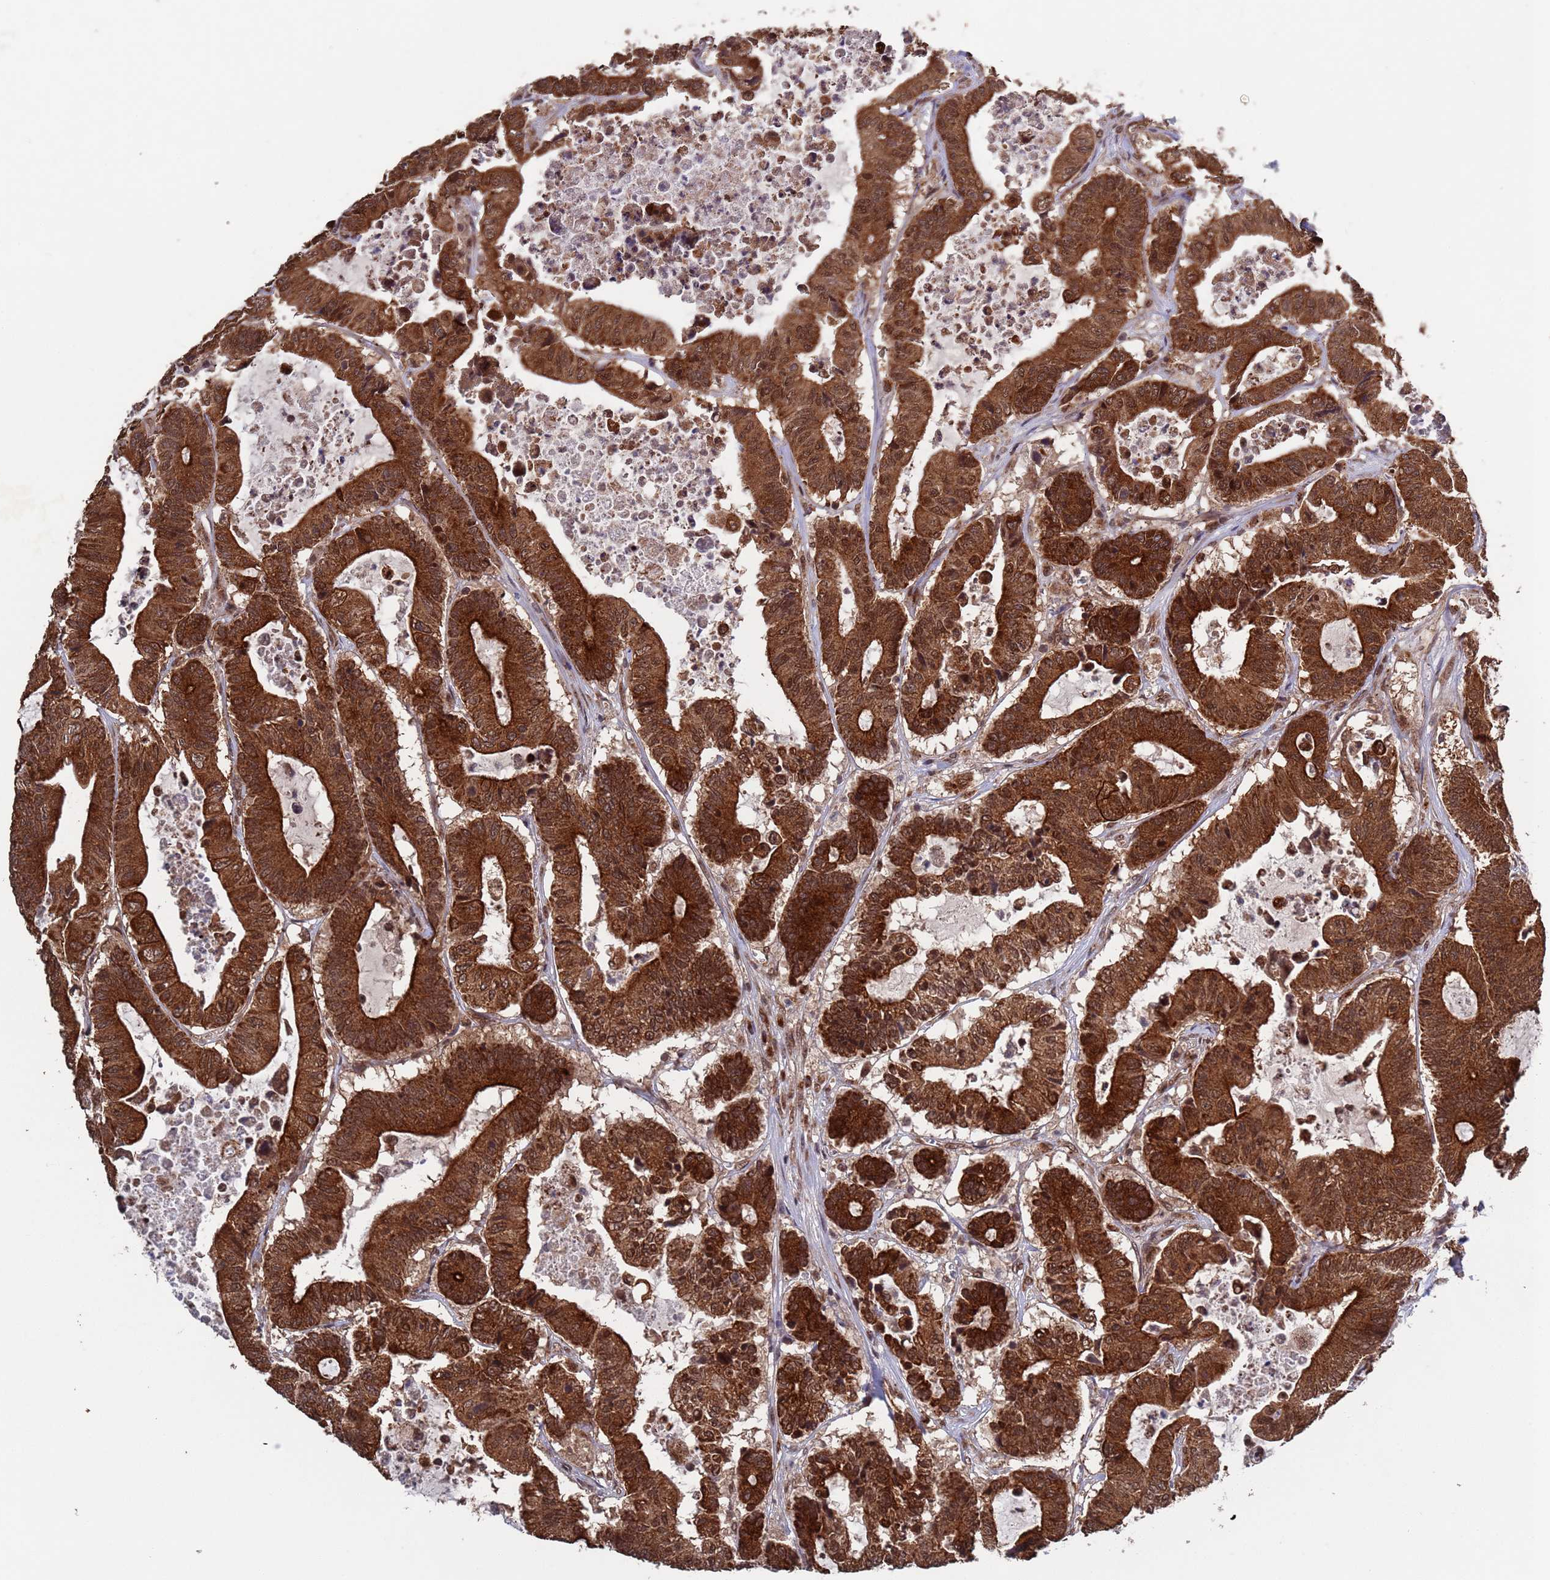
{"staining": {"intensity": "strong", "quantity": ">75%", "location": "cytoplasmic/membranous,nuclear"}, "tissue": "colorectal cancer", "cell_type": "Tumor cells", "image_type": "cancer", "snomed": [{"axis": "morphology", "description": "Adenocarcinoma, NOS"}, {"axis": "topography", "description": "Colon"}], "caption": "A high amount of strong cytoplasmic/membranous and nuclear expression is seen in about >75% of tumor cells in colorectal adenocarcinoma tissue. Nuclei are stained in blue.", "gene": "FUBP3", "patient": {"sex": "female", "age": 84}}